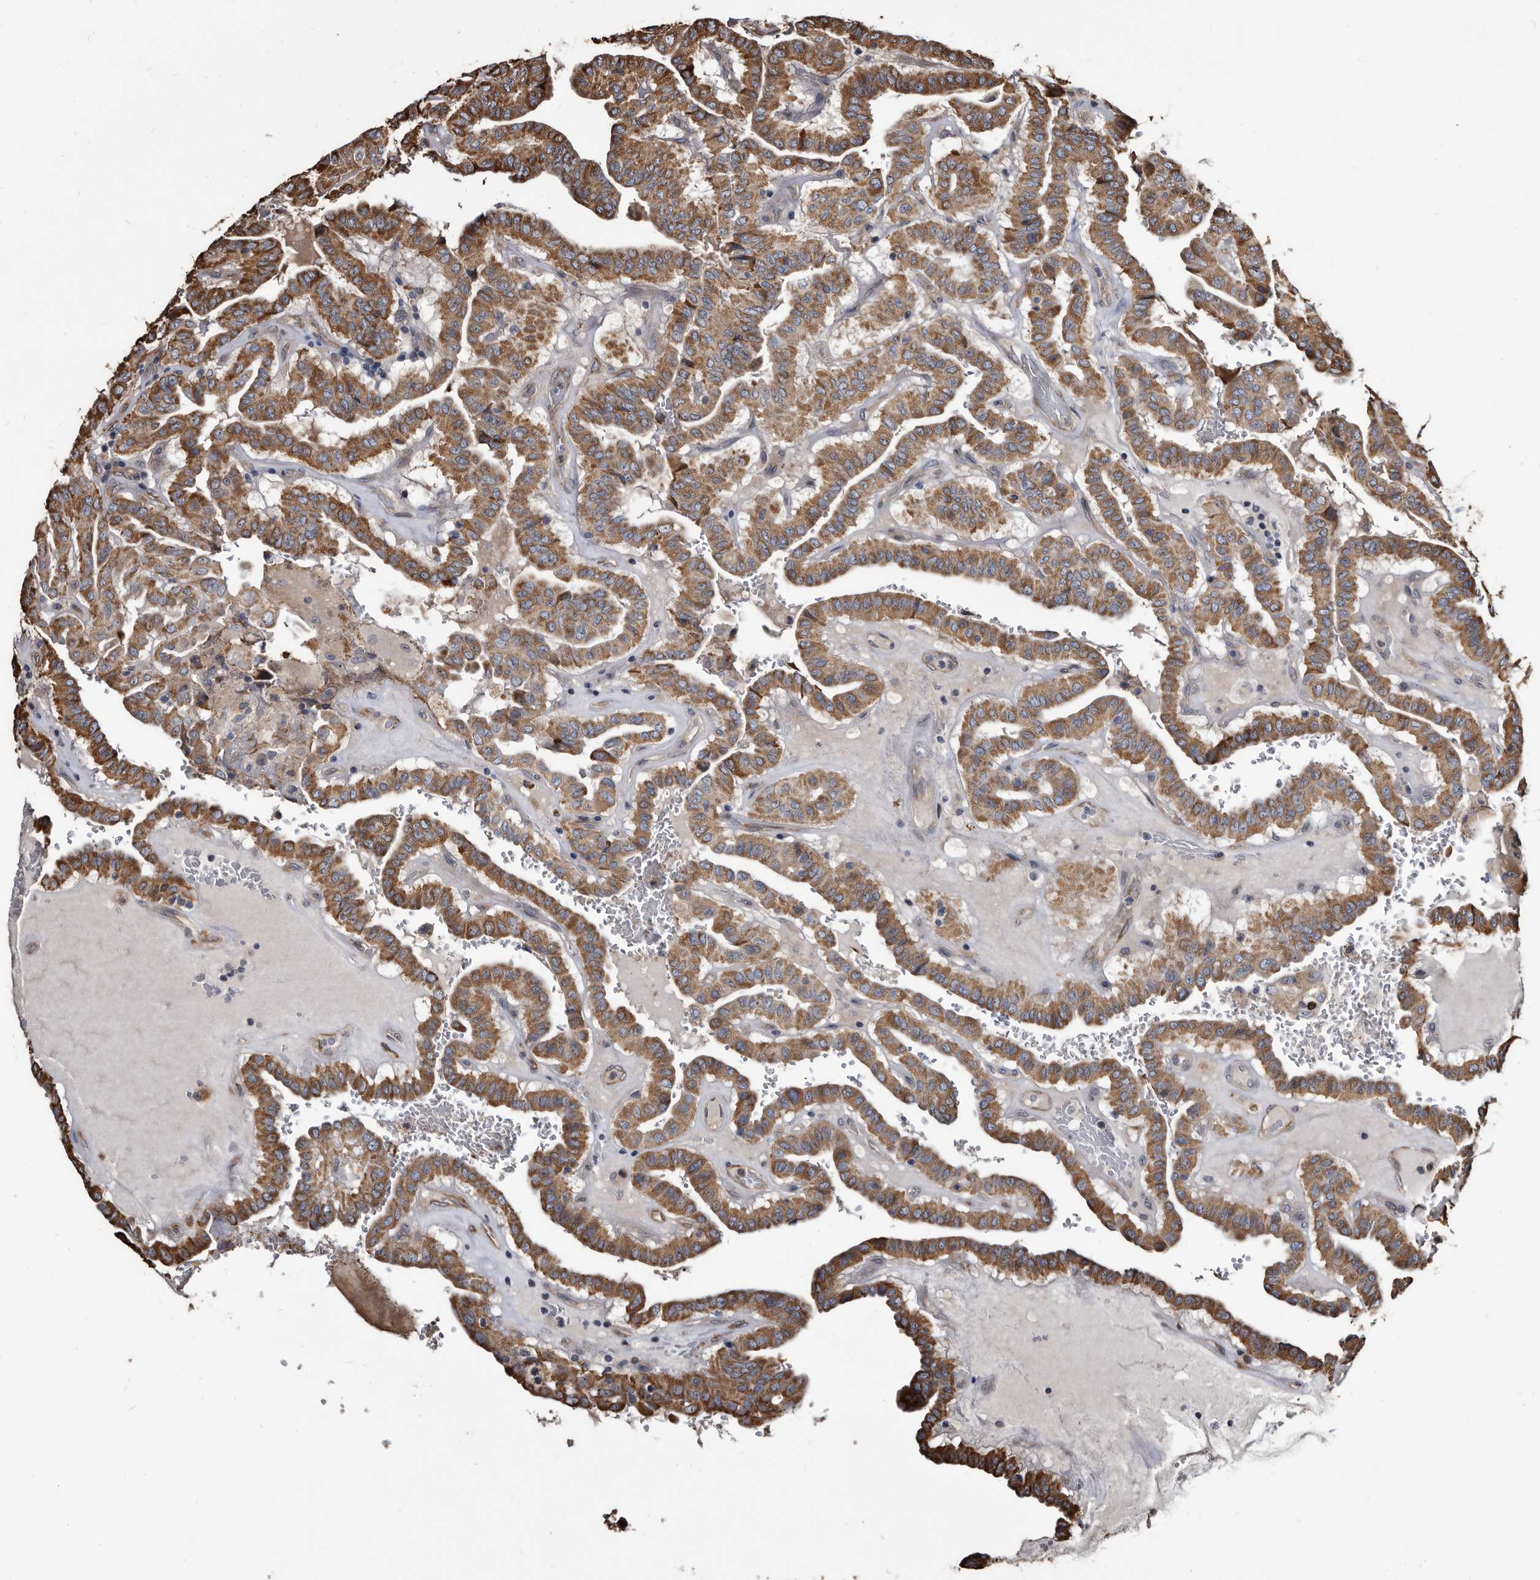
{"staining": {"intensity": "moderate", "quantity": ">75%", "location": "cytoplasmic/membranous"}, "tissue": "thyroid cancer", "cell_type": "Tumor cells", "image_type": "cancer", "snomed": [{"axis": "morphology", "description": "Papillary adenocarcinoma, NOS"}, {"axis": "topography", "description": "Thyroid gland"}], "caption": "Papillary adenocarcinoma (thyroid) was stained to show a protein in brown. There is medium levels of moderate cytoplasmic/membranous positivity in approximately >75% of tumor cells.", "gene": "CTSA", "patient": {"sex": "male", "age": 77}}